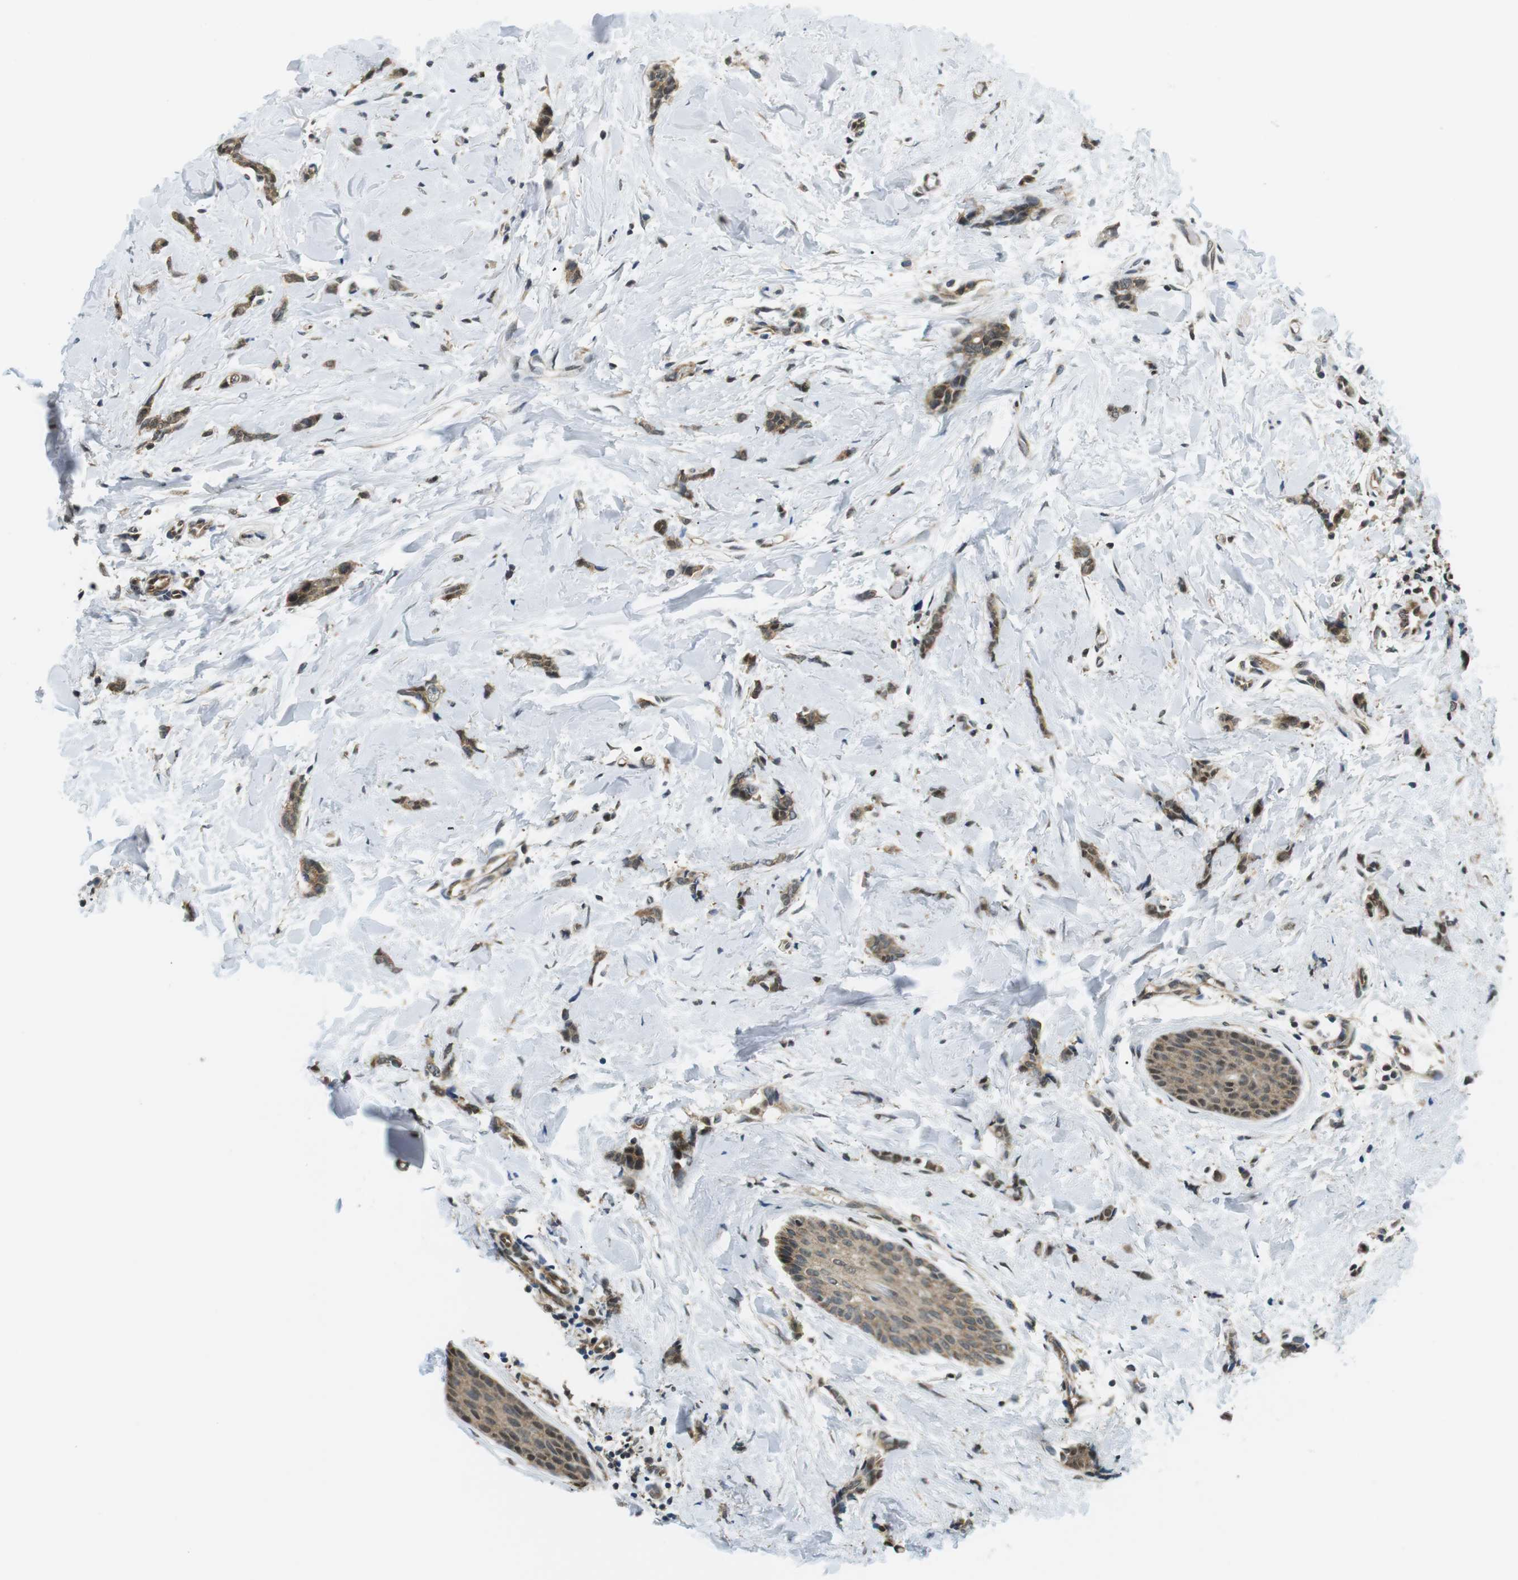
{"staining": {"intensity": "moderate", "quantity": ">75%", "location": "cytoplasmic/membranous"}, "tissue": "breast cancer", "cell_type": "Tumor cells", "image_type": "cancer", "snomed": [{"axis": "morphology", "description": "Lobular carcinoma"}, {"axis": "topography", "description": "Skin"}, {"axis": "topography", "description": "Breast"}], "caption": "About >75% of tumor cells in human breast cancer (lobular carcinoma) display moderate cytoplasmic/membranous protein staining as visualized by brown immunohistochemical staining.", "gene": "CSNK2B", "patient": {"sex": "female", "age": 46}}